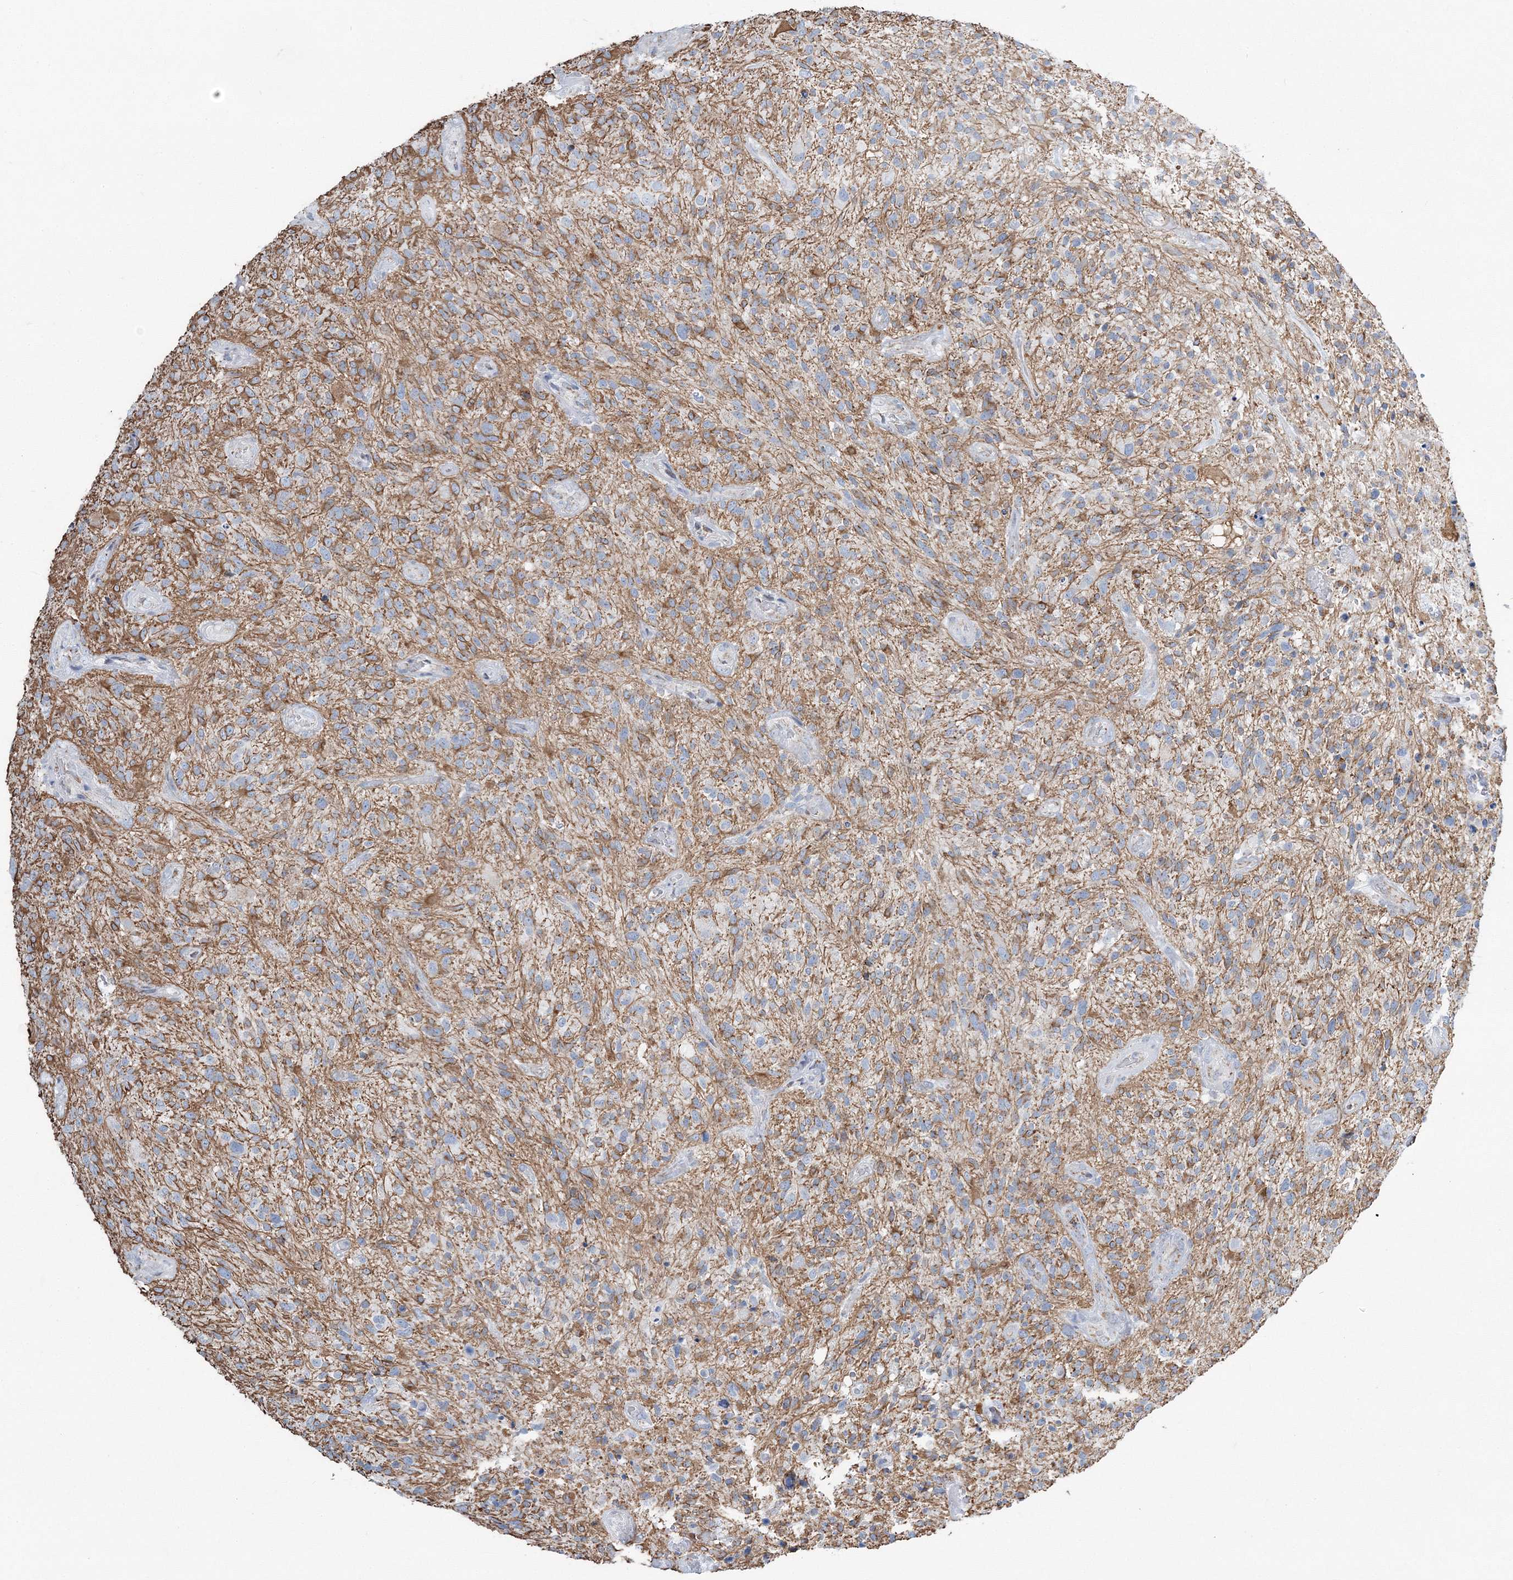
{"staining": {"intensity": "negative", "quantity": "none", "location": "none"}, "tissue": "glioma", "cell_type": "Tumor cells", "image_type": "cancer", "snomed": [{"axis": "morphology", "description": "Glioma, malignant, High grade"}, {"axis": "topography", "description": "Brain"}], "caption": "There is no significant positivity in tumor cells of malignant high-grade glioma.", "gene": "HIBCH", "patient": {"sex": "male", "age": 47}}